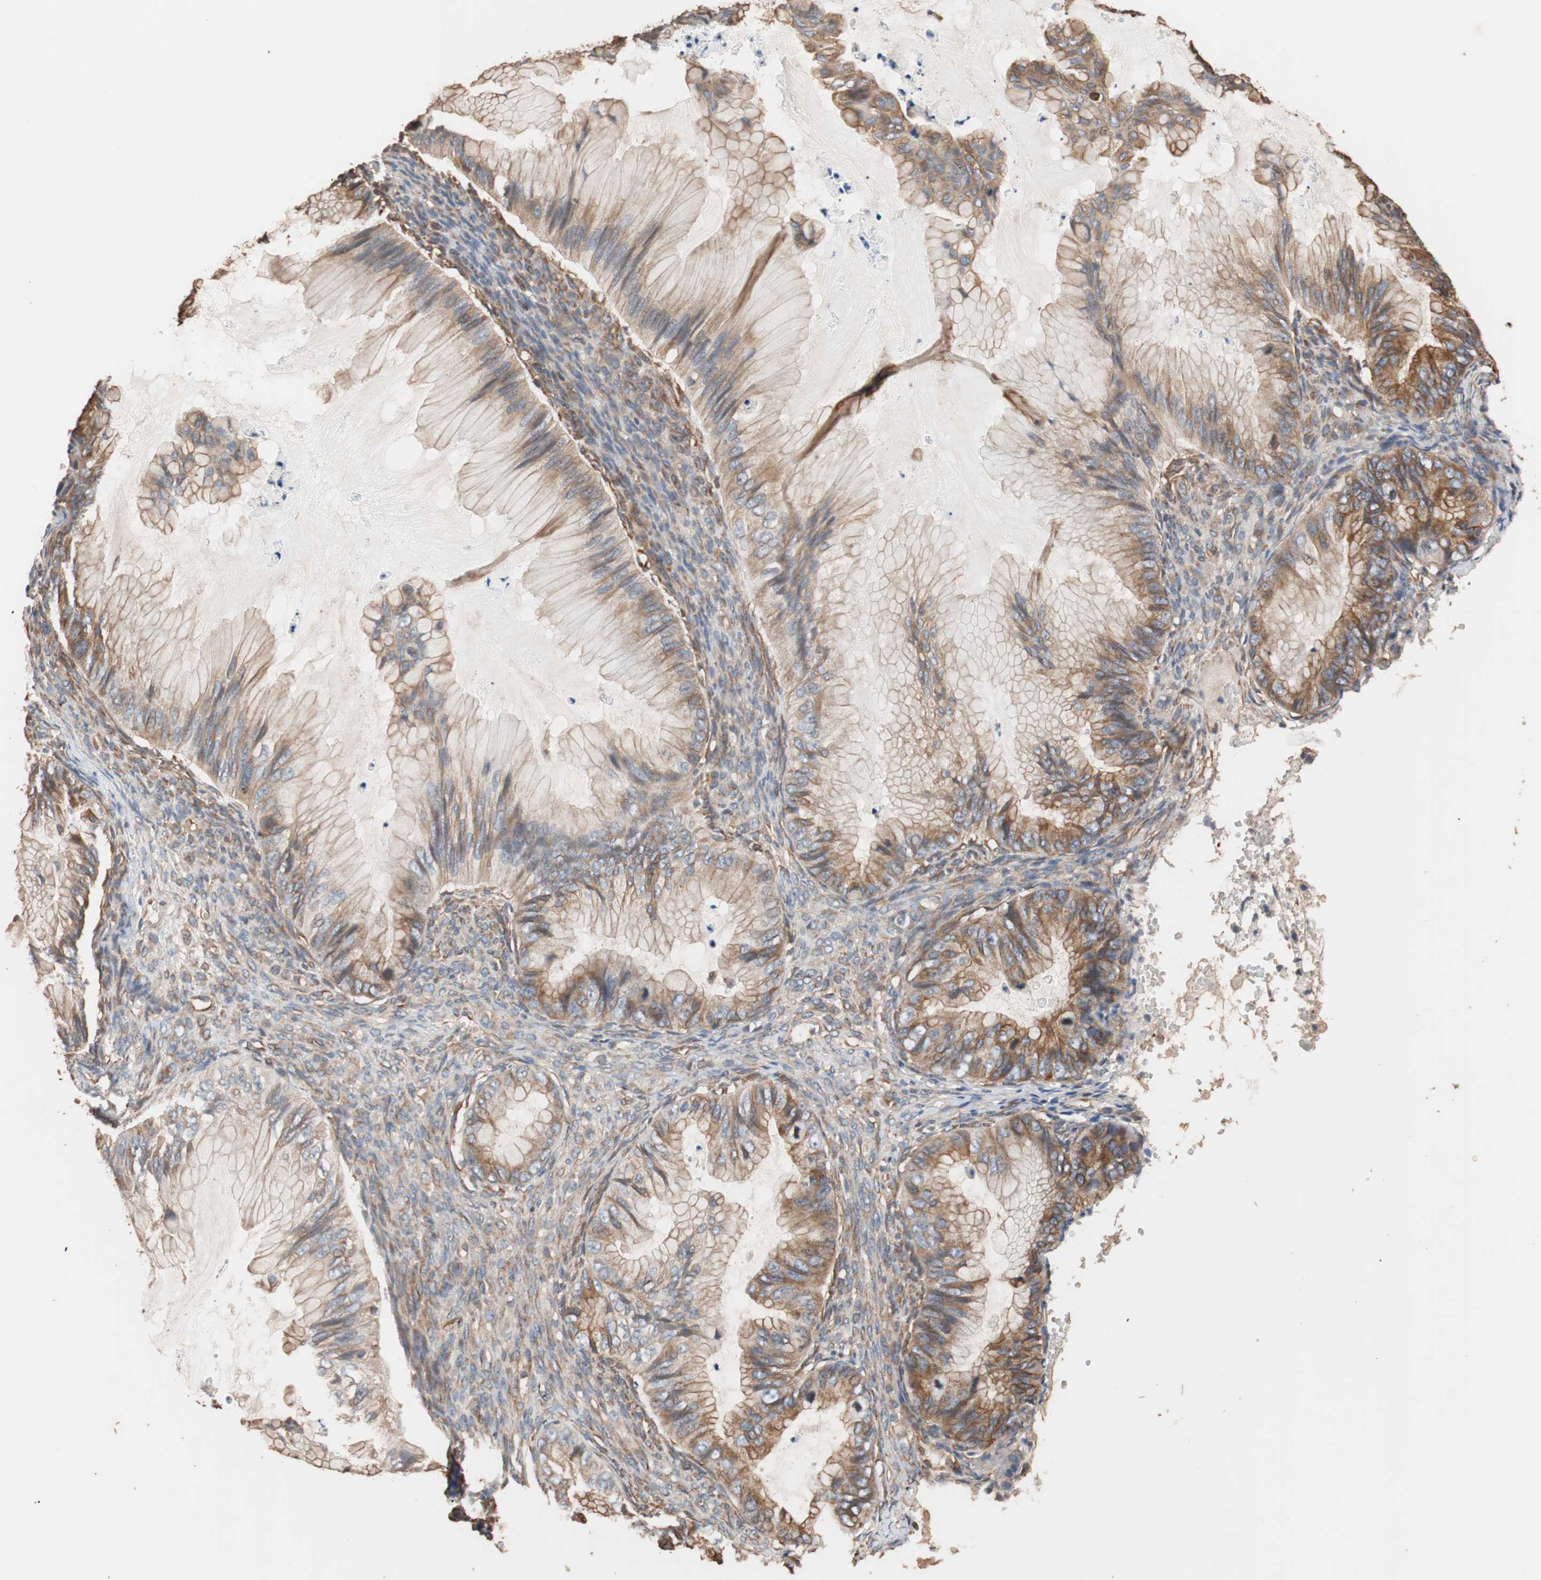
{"staining": {"intensity": "moderate", "quantity": "<25%", "location": "cytoplasmic/membranous"}, "tissue": "ovarian cancer", "cell_type": "Tumor cells", "image_type": "cancer", "snomed": [{"axis": "morphology", "description": "Cystadenocarcinoma, mucinous, NOS"}, {"axis": "topography", "description": "Ovary"}], "caption": "IHC photomicrograph of neoplastic tissue: human ovarian cancer (mucinous cystadenocarcinoma) stained using immunohistochemistry (IHC) demonstrates low levels of moderate protein expression localized specifically in the cytoplasmic/membranous of tumor cells, appearing as a cytoplasmic/membranous brown color.", "gene": "TUBB", "patient": {"sex": "female", "age": 36}}